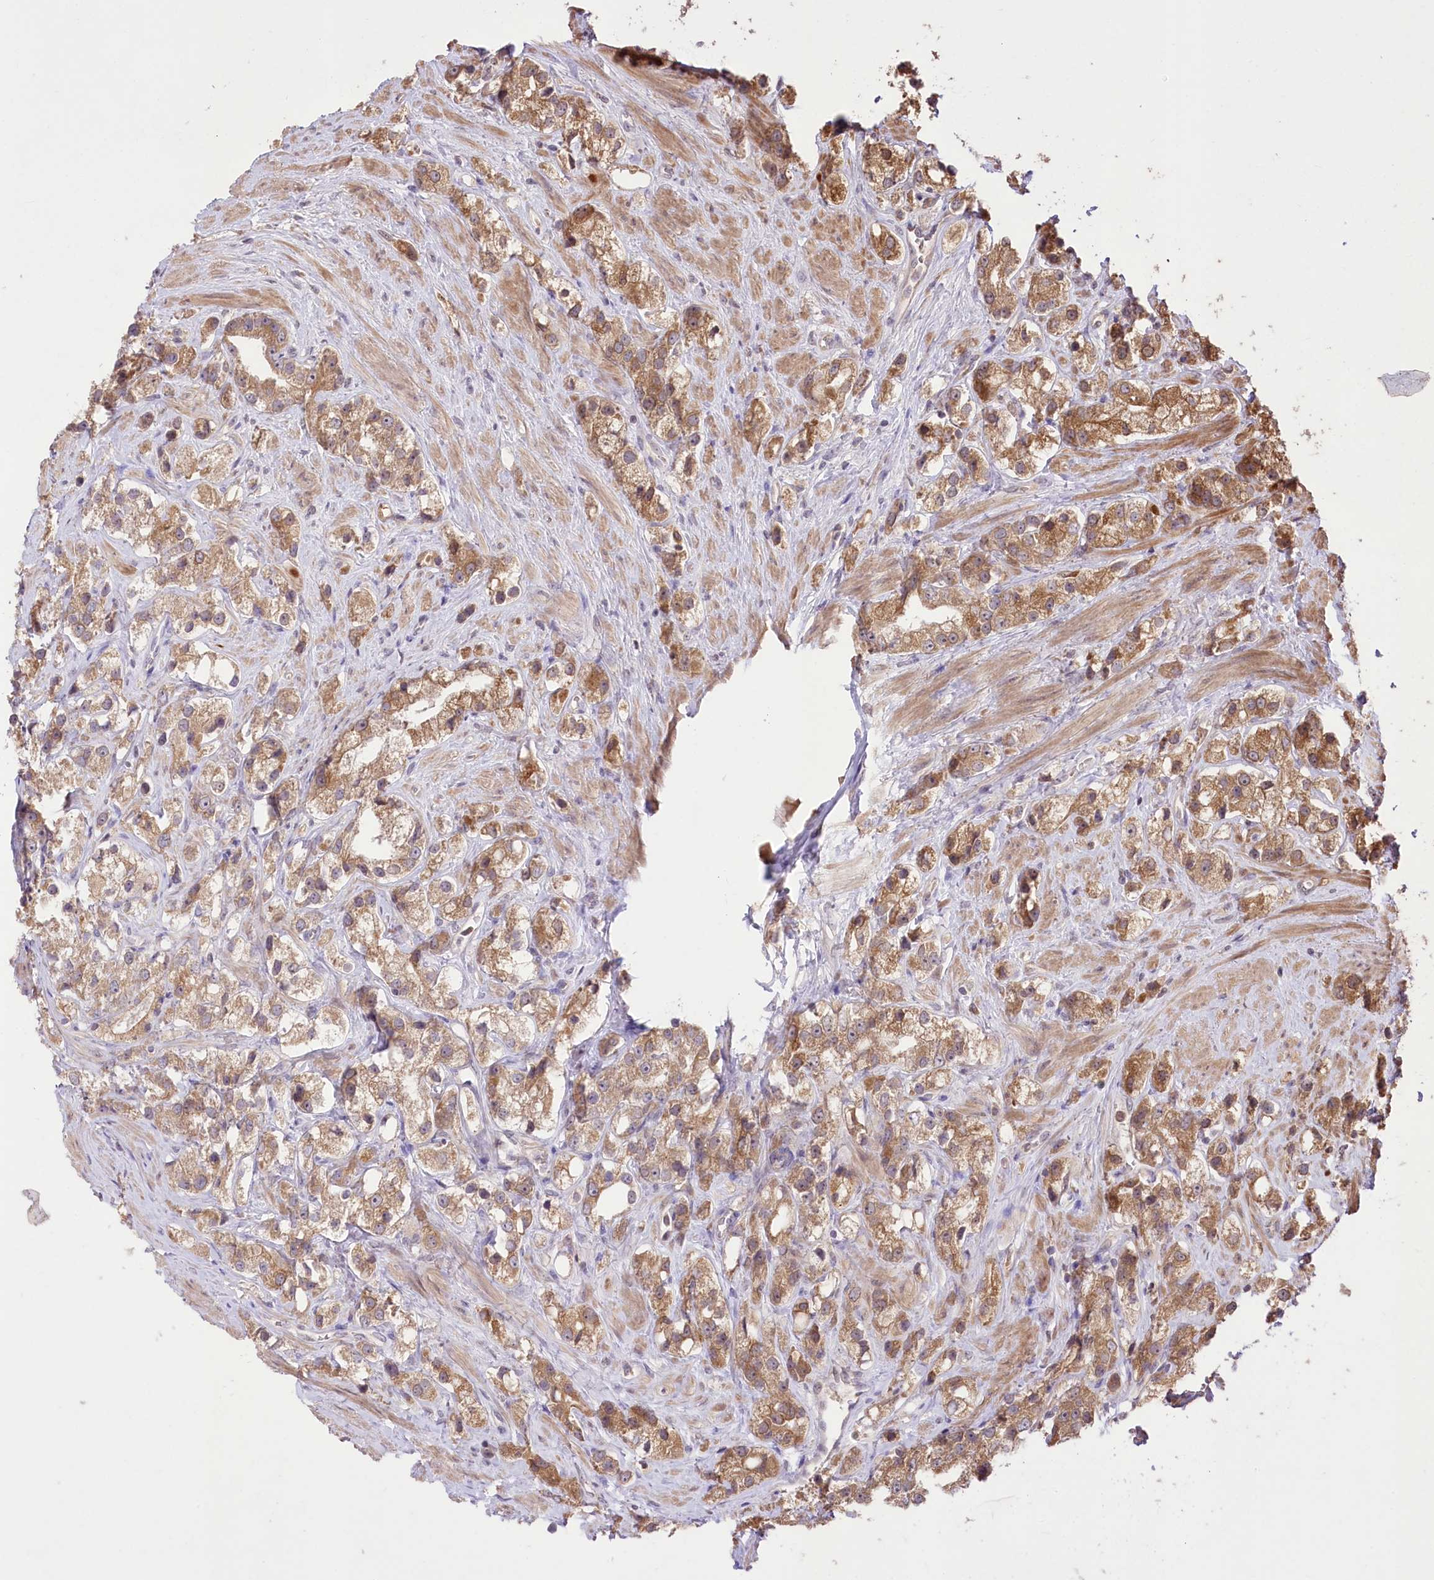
{"staining": {"intensity": "moderate", "quantity": ">75%", "location": "cytoplasmic/membranous"}, "tissue": "prostate cancer", "cell_type": "Tumor cells", "image_type": "cancer", "snomed": [{"axis": "morphology", "description": "Adenocarcinoma, NOS"}, {"axis": "topography", "description": "Prostate"}], "caption": "Protein staining displays moderate cytoplasmic/membranous expression in about >75% of tumor cells in prostate adenocarcinoma.", "gene": "HELT", "patient": {"sex": "male", "age": 79}}